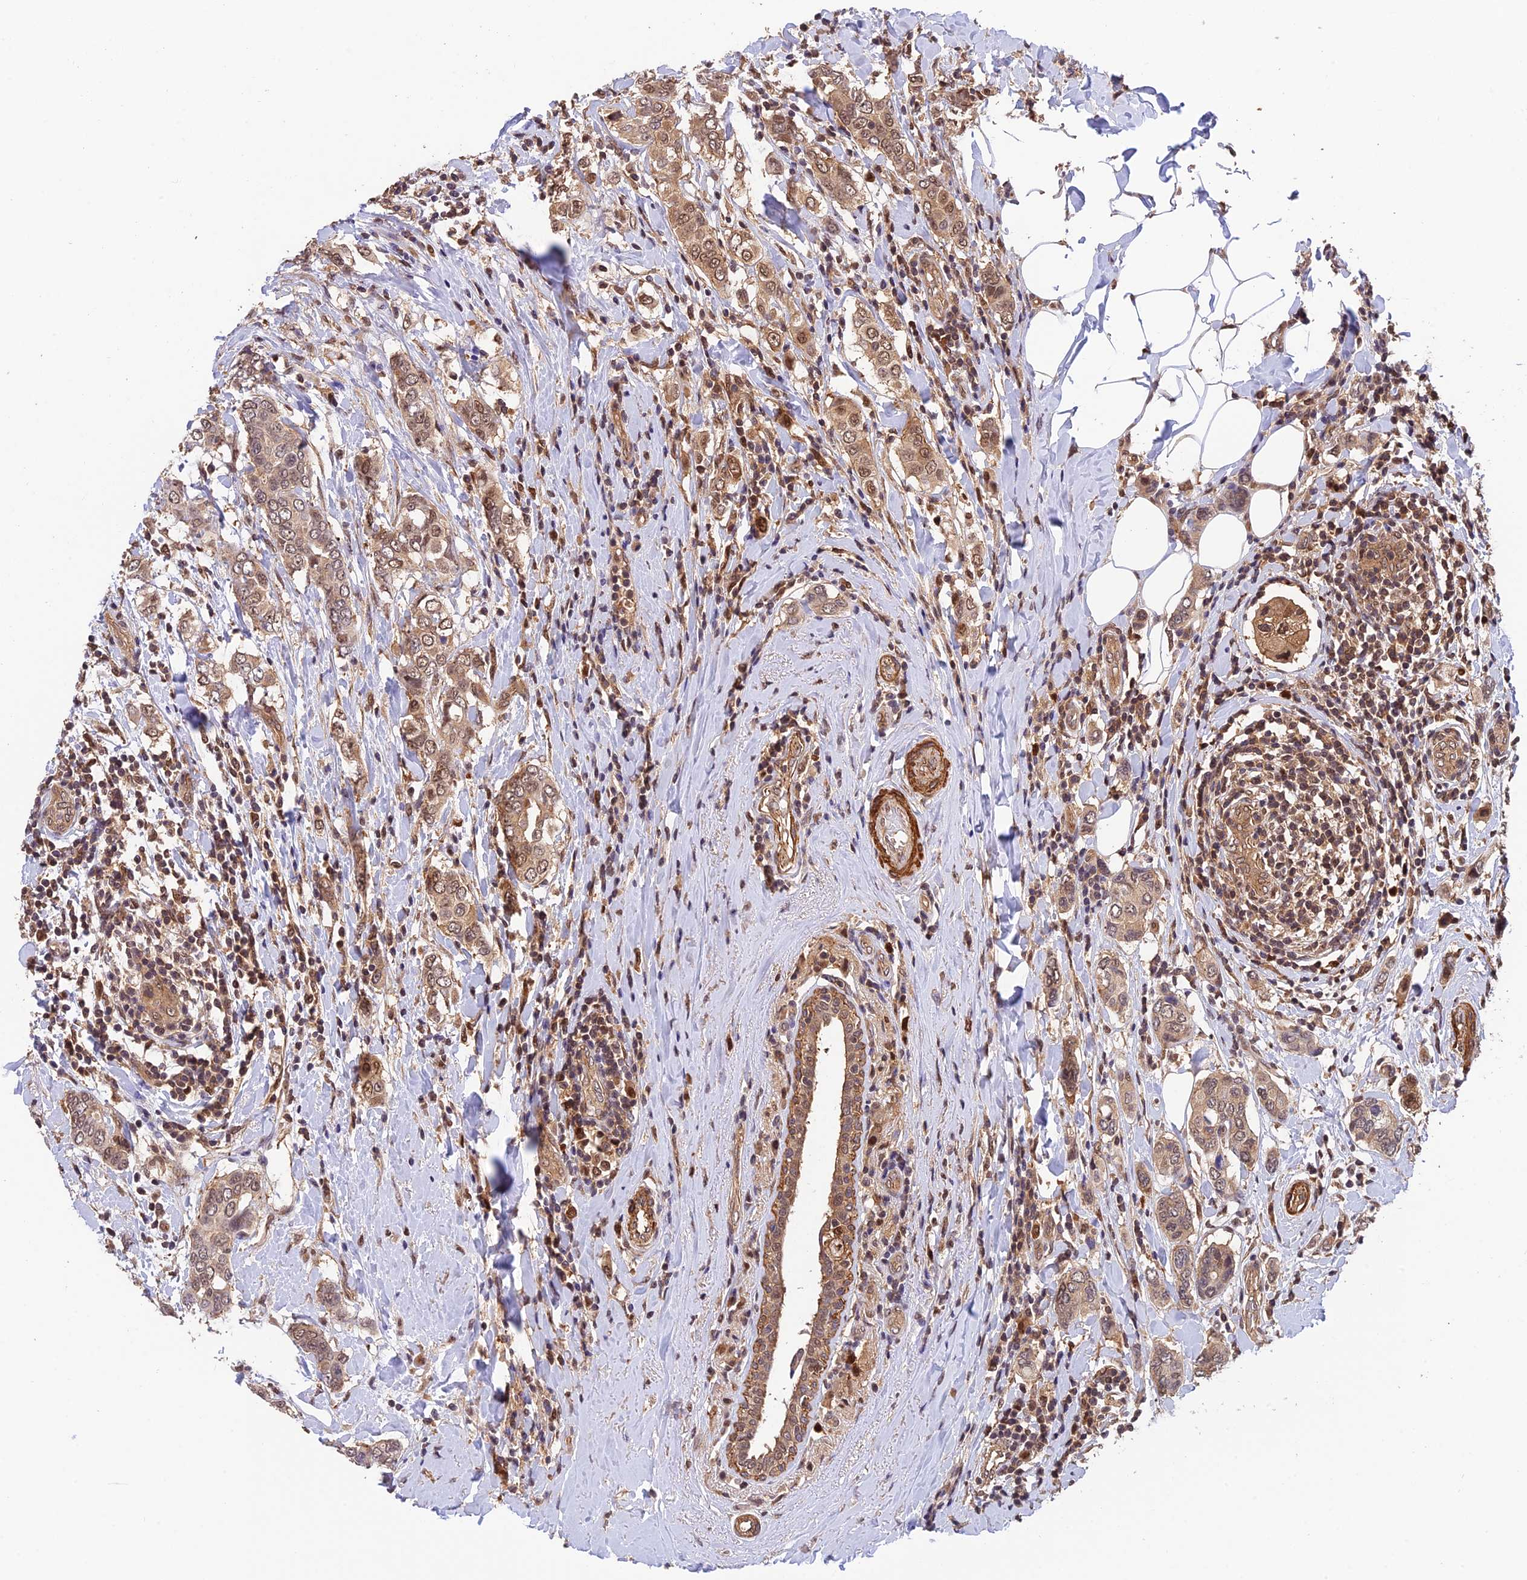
{"staining": {"intensity": "moderate", "quantity": ">75%", "location": "cytoplasmic/membranous,nuclear"}, "tissue": "breast cancer", "cell_type": "Tumor cells", "image_type": "cancer", "snomed": [{"axis": "morphology", "description": "Lobular carcinoma"}, {"axis": "topography", "description": "Breast"}], "caption": "About >75% of tumor cells in lobular carcinoma (breast) display moderate cytoplasmic/membranous and nuclear protein staining as visualized by brown immunohistochemical staining.", "gene": "PSMB3", "patient": {"sex": "female", "age": 51}}